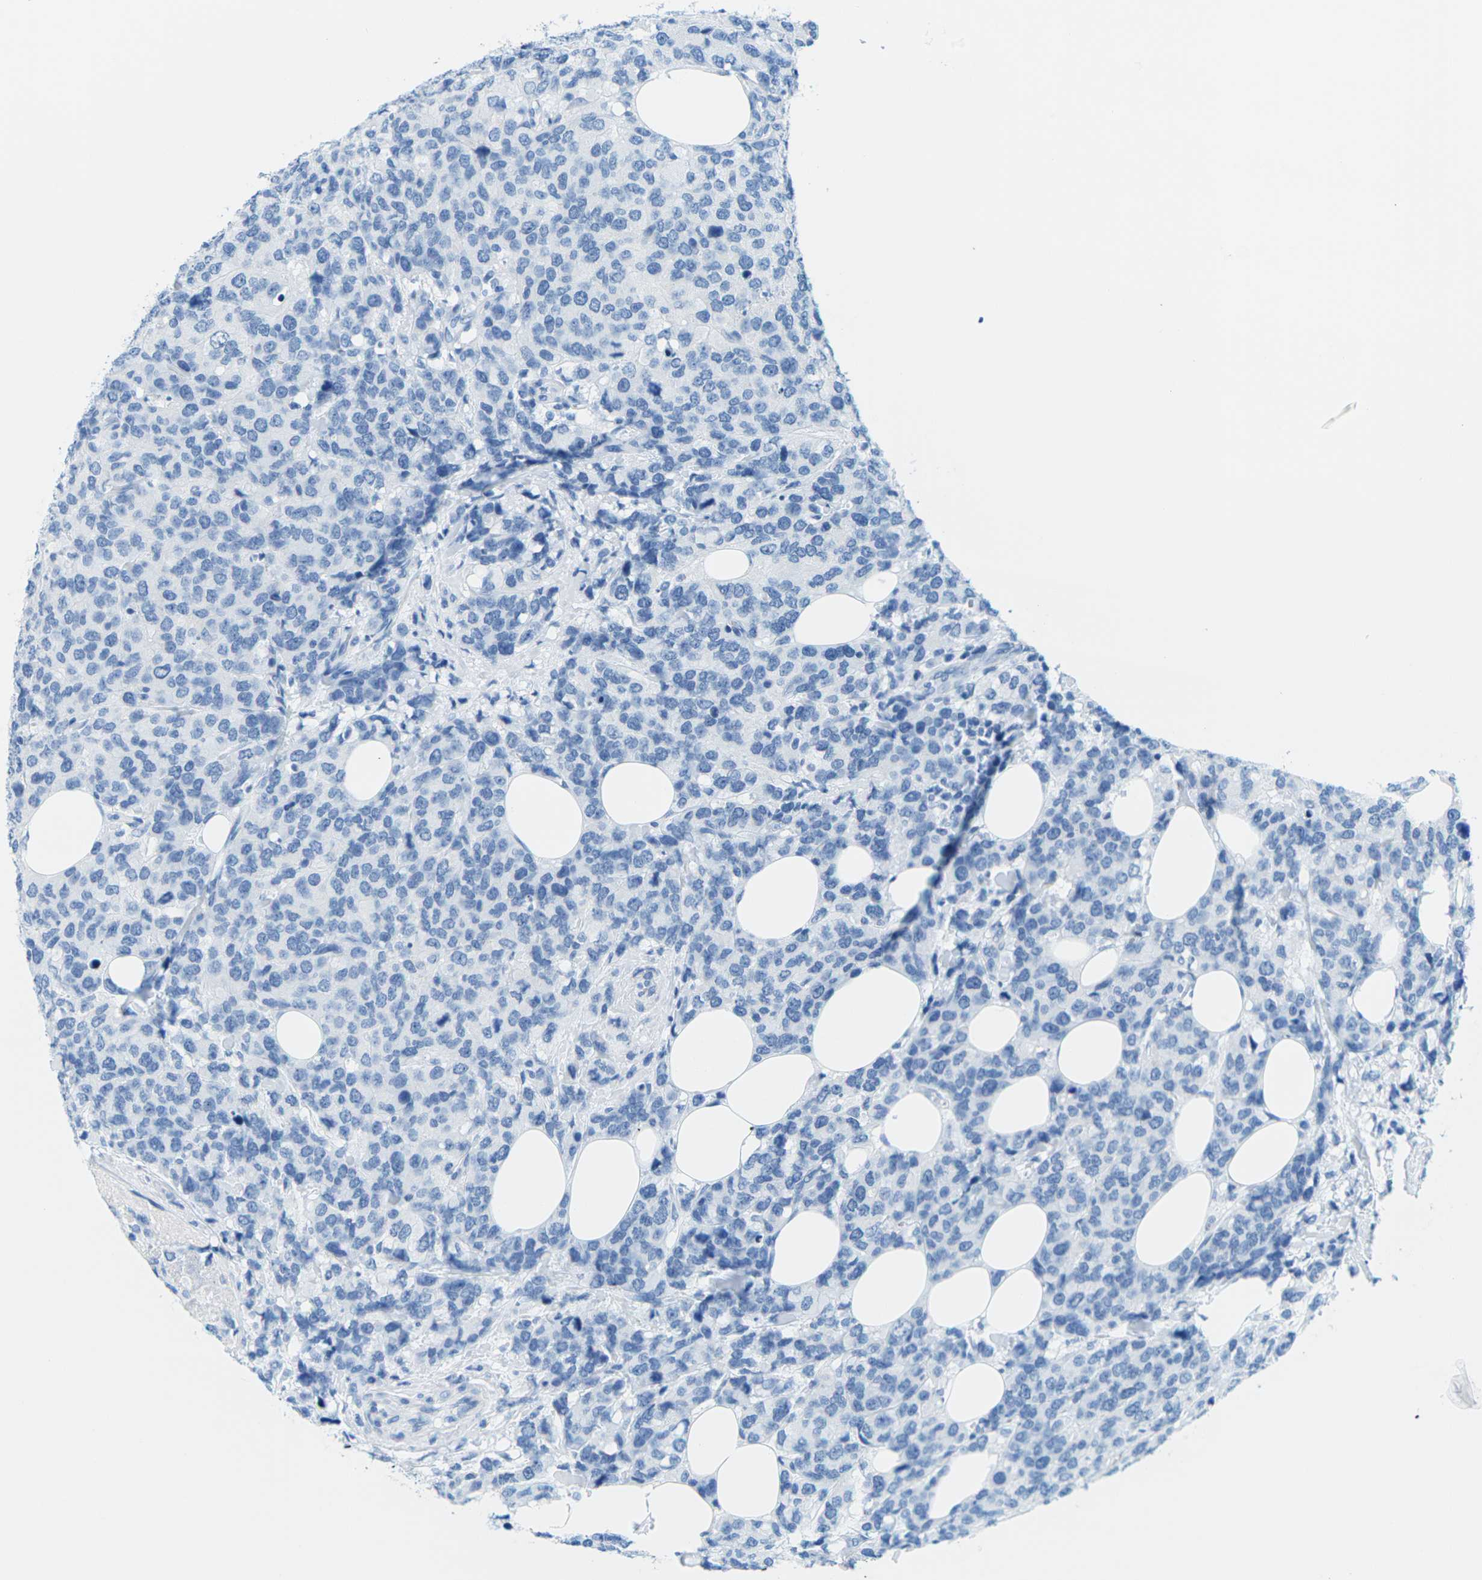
{"staining": {"intensity": "negative", "quantity": "none", "location": "none"}, "tissue": "breast cancer", "cell_type": "Tumor cells", "image_type": "cancer", "snomed": [{"axis": "morphology", "description": "Lobular carcinoma"}, {"axis": "topography", "description": "Breast"}], "caption": "Micrograph shows no significant protein positivity in tumor cells of breast cancer.", "gene": "SLC12A1", "patient": {"sex": "female", "age": 59}}